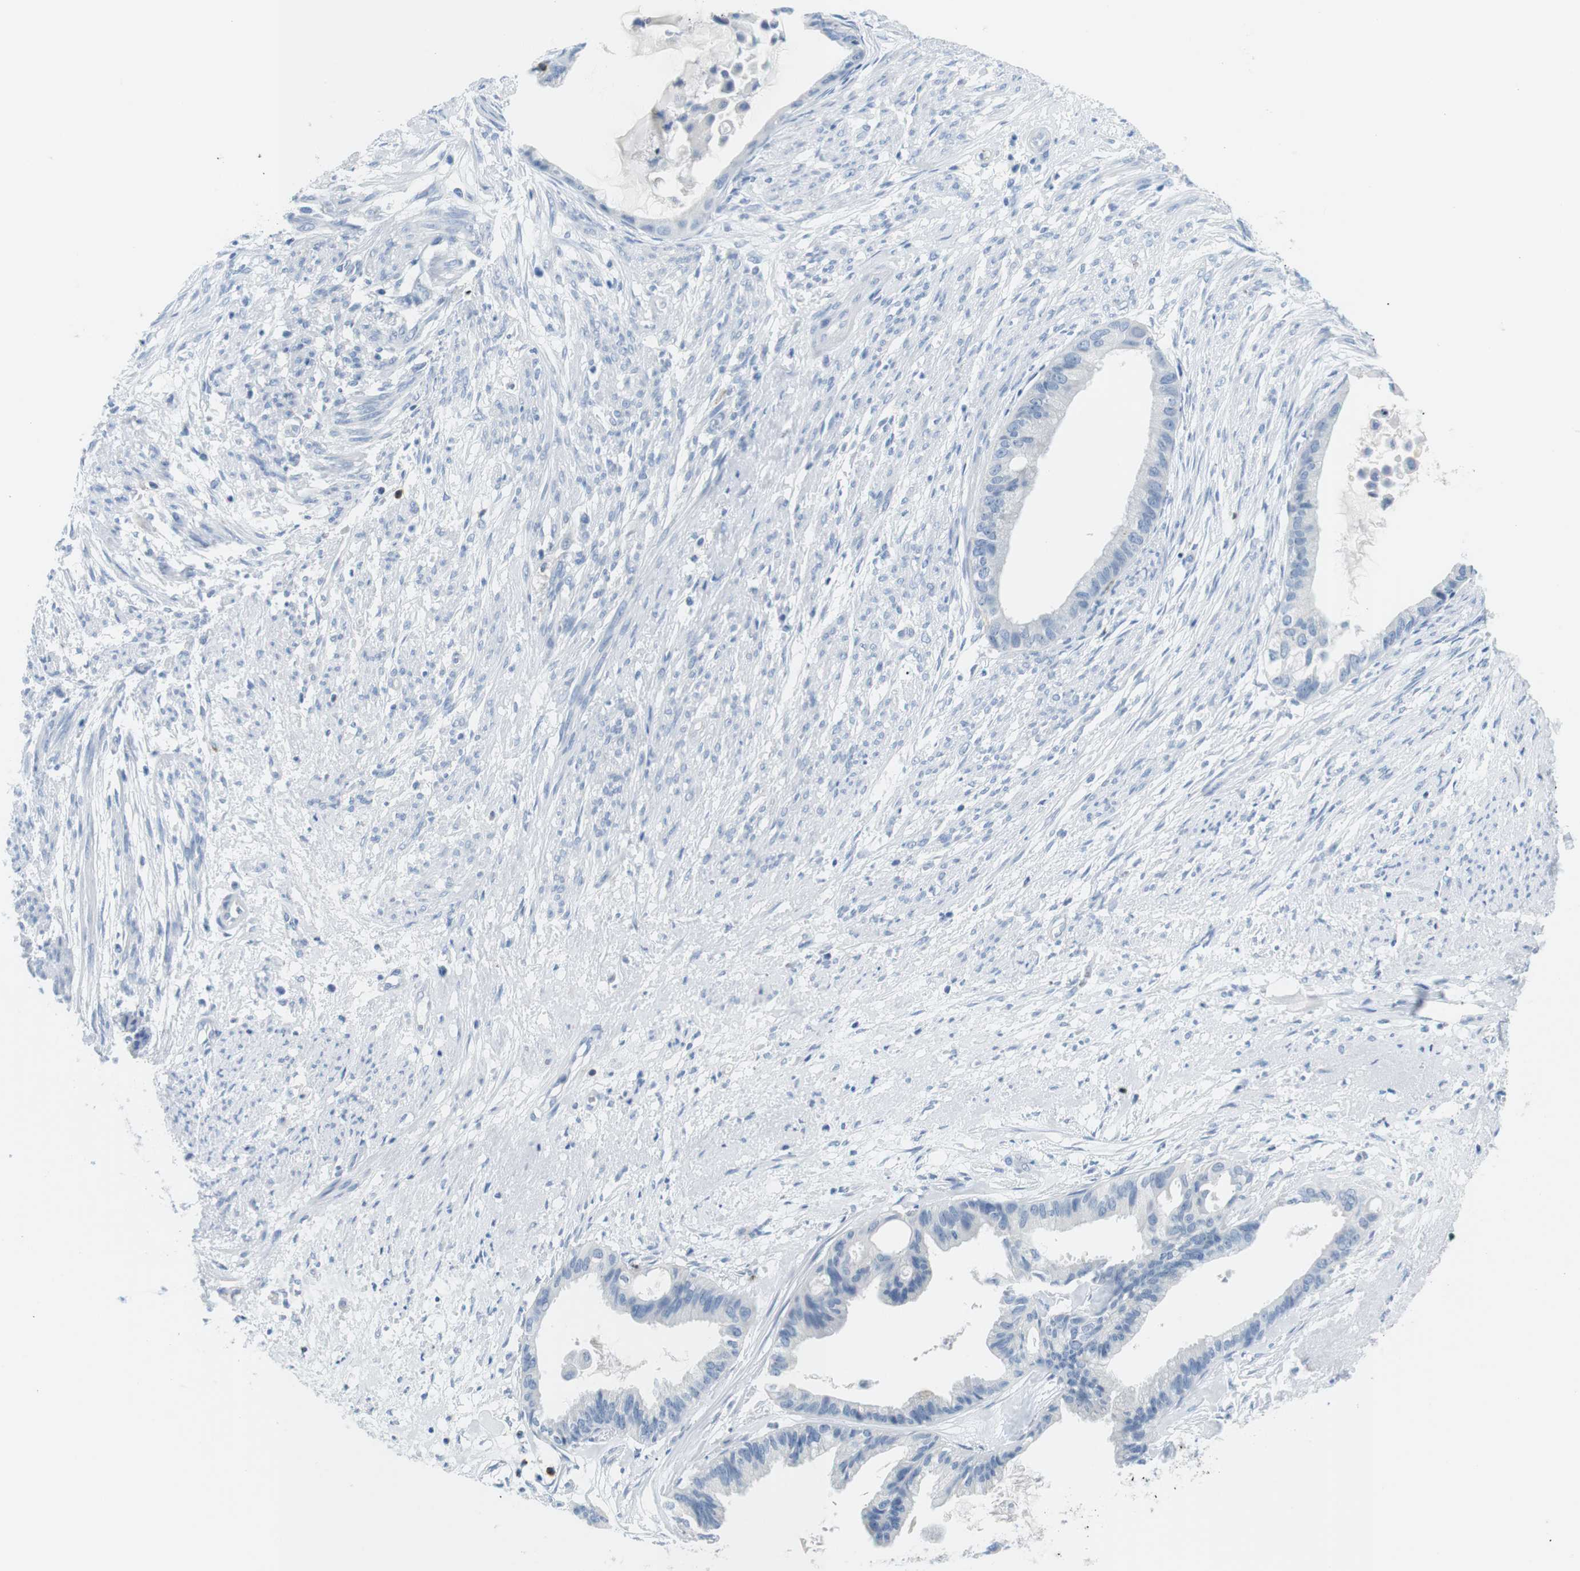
{"staining": {"intensity": "negative", "quantity": "none", "location": "none"}, "tissue": "cervical cancer", "cell_type": "Tumor cells", "image_type": "cancer", "snomed": [{"axis": "morphology", "description": "Normal tissue, NOS"}, {"axis": "morphology", "description": "Adenocarcinoma, NOS"}, {"axis": "topography", "description": "Cervix"}, {"axis": "topography", "description": "Endometrium"}], "caption": "Tumor cells show no significant protein expression in adenocarcinoma (cervical).", "gene": "TNFRSF4", "patient": {"sex": "female", "age": 86}}